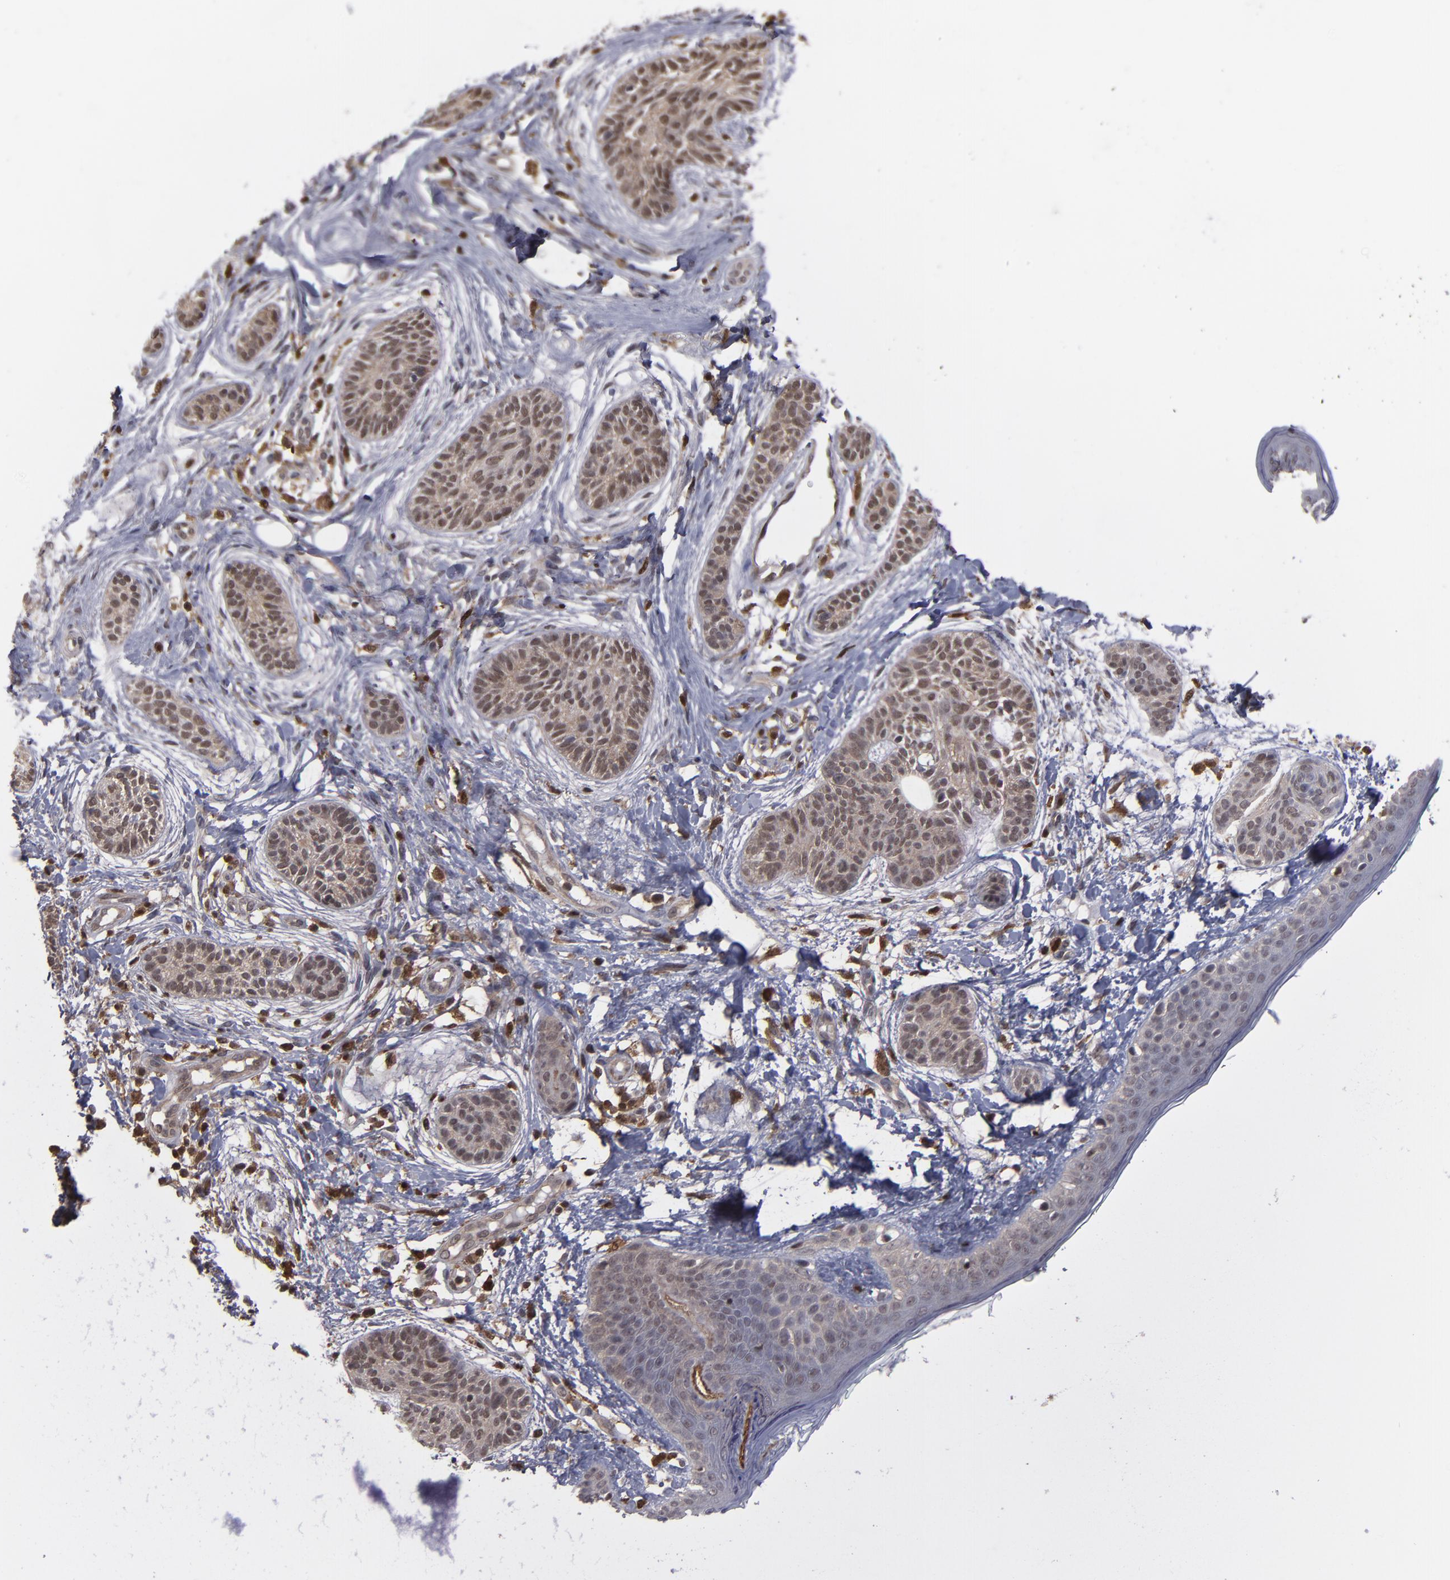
{"staining": {"intensity": "weak", "quantity": ">75%", "location": "cytoplasmic/membranous,nuclear"}, "tissue": "skin cancer", "cell_type": "Tumor cells", "image_type": "cancer", "snomed": [{"axis": "morphology", "description": "Normal tissue, NOS"}, {"axis": "morphology", "description": "Basal cell carcinoma"}, {"axis": "topography", "description": "Skin"}], "caption": "A brown stain highlights weak cytoplasmic/membranous and nuclear positivity of a protein in human skin cancer tumor cells.", "gene": "GRB2", "patient": {"sex": "male", "age": 63}}